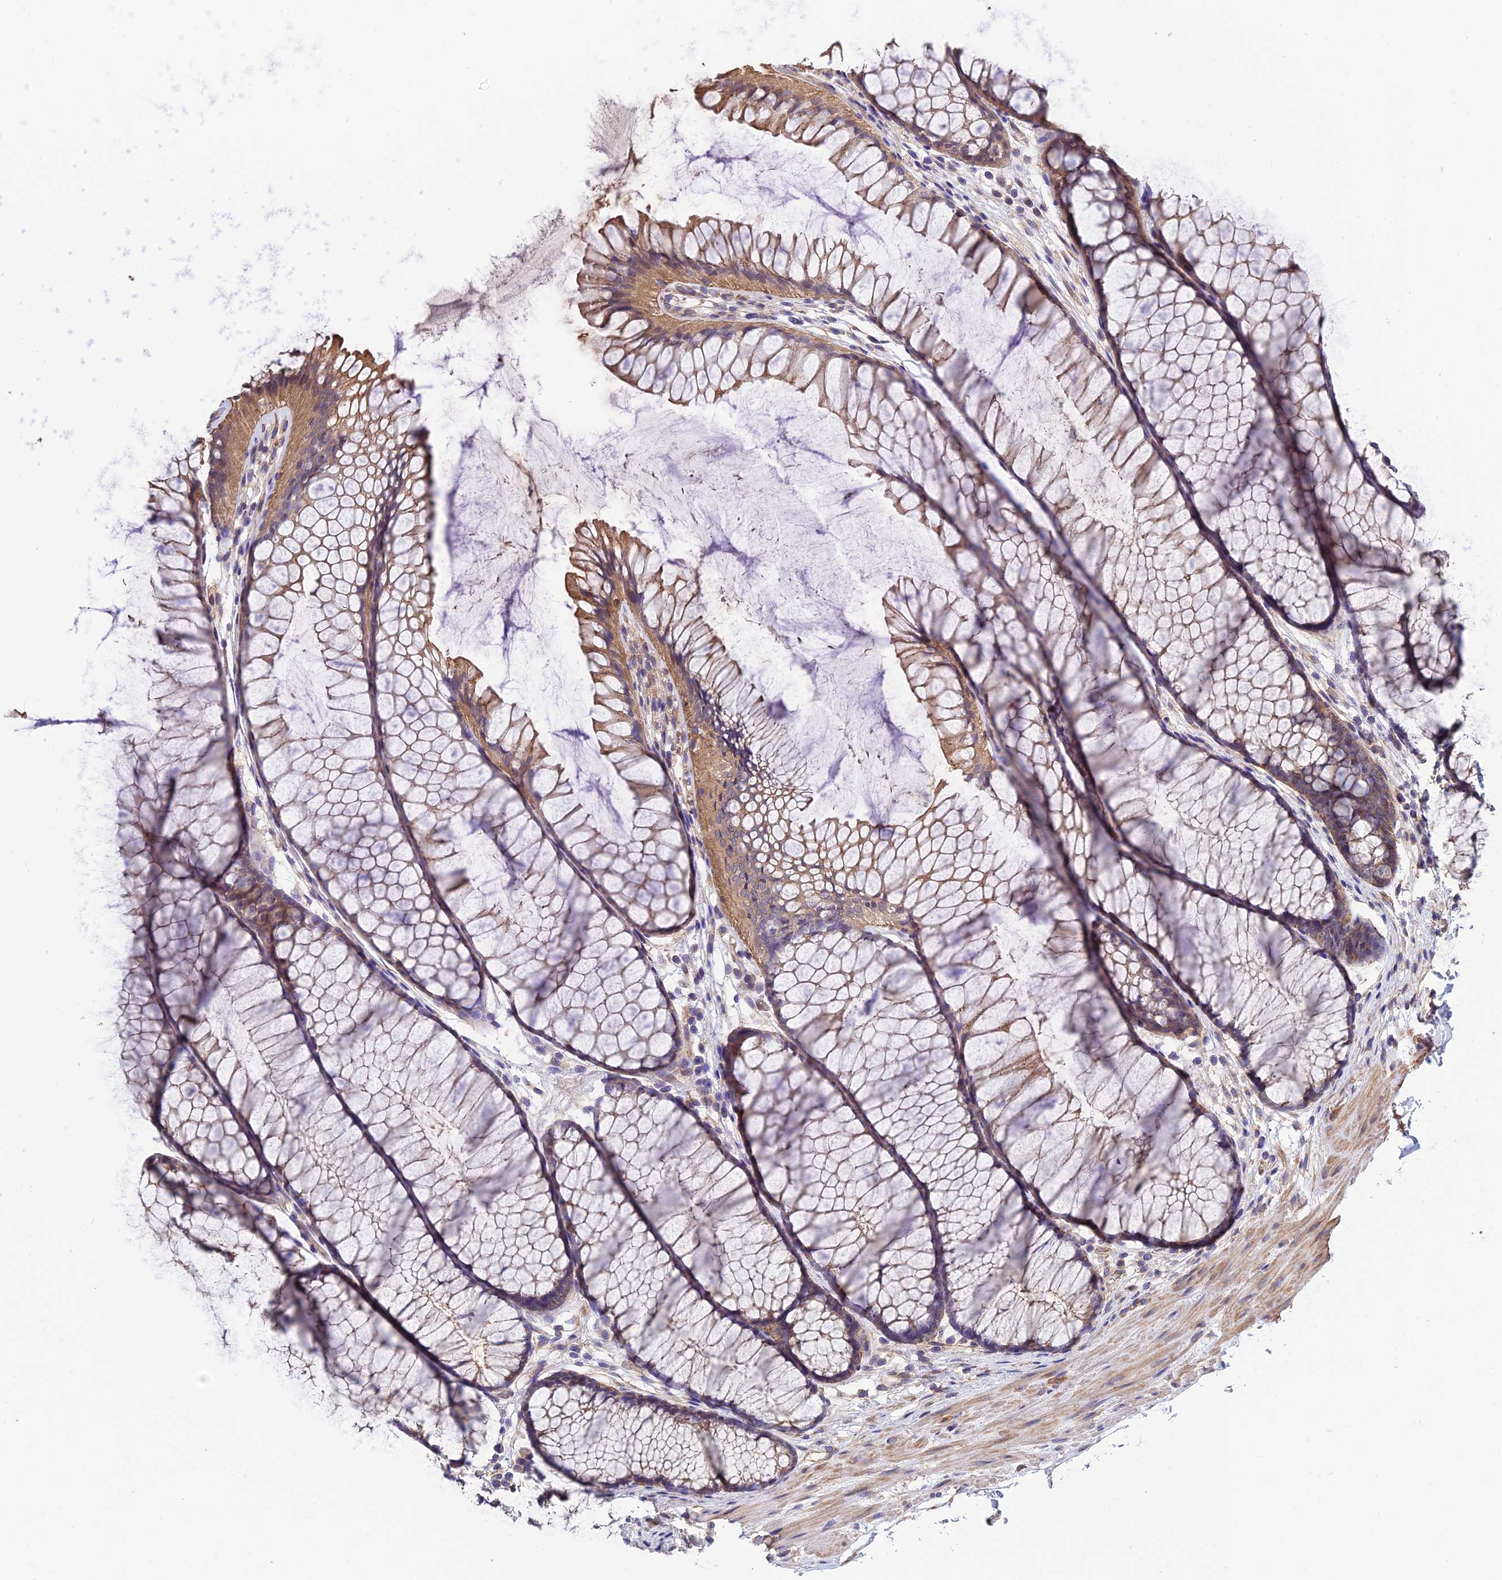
{"staining": {"intensity": "moderate", "quantity": ">75%", "location": "cytoplasmic/membranous"}, "tissue": "colon", "cell_type": "Endothelial cells", "image_type": "normal", "snomed": [{"axis": "morphology", "description": "Normal tissue, NOS"}, {"axis": "topography", "description": "Colon"}], "caption": "Moderate cytoplasmic/membranous expression is seen in approximately >75% of endothelial cells in normal colon.", "gene": "QRFP", "patient": {"sex": "female", "age": 82}}